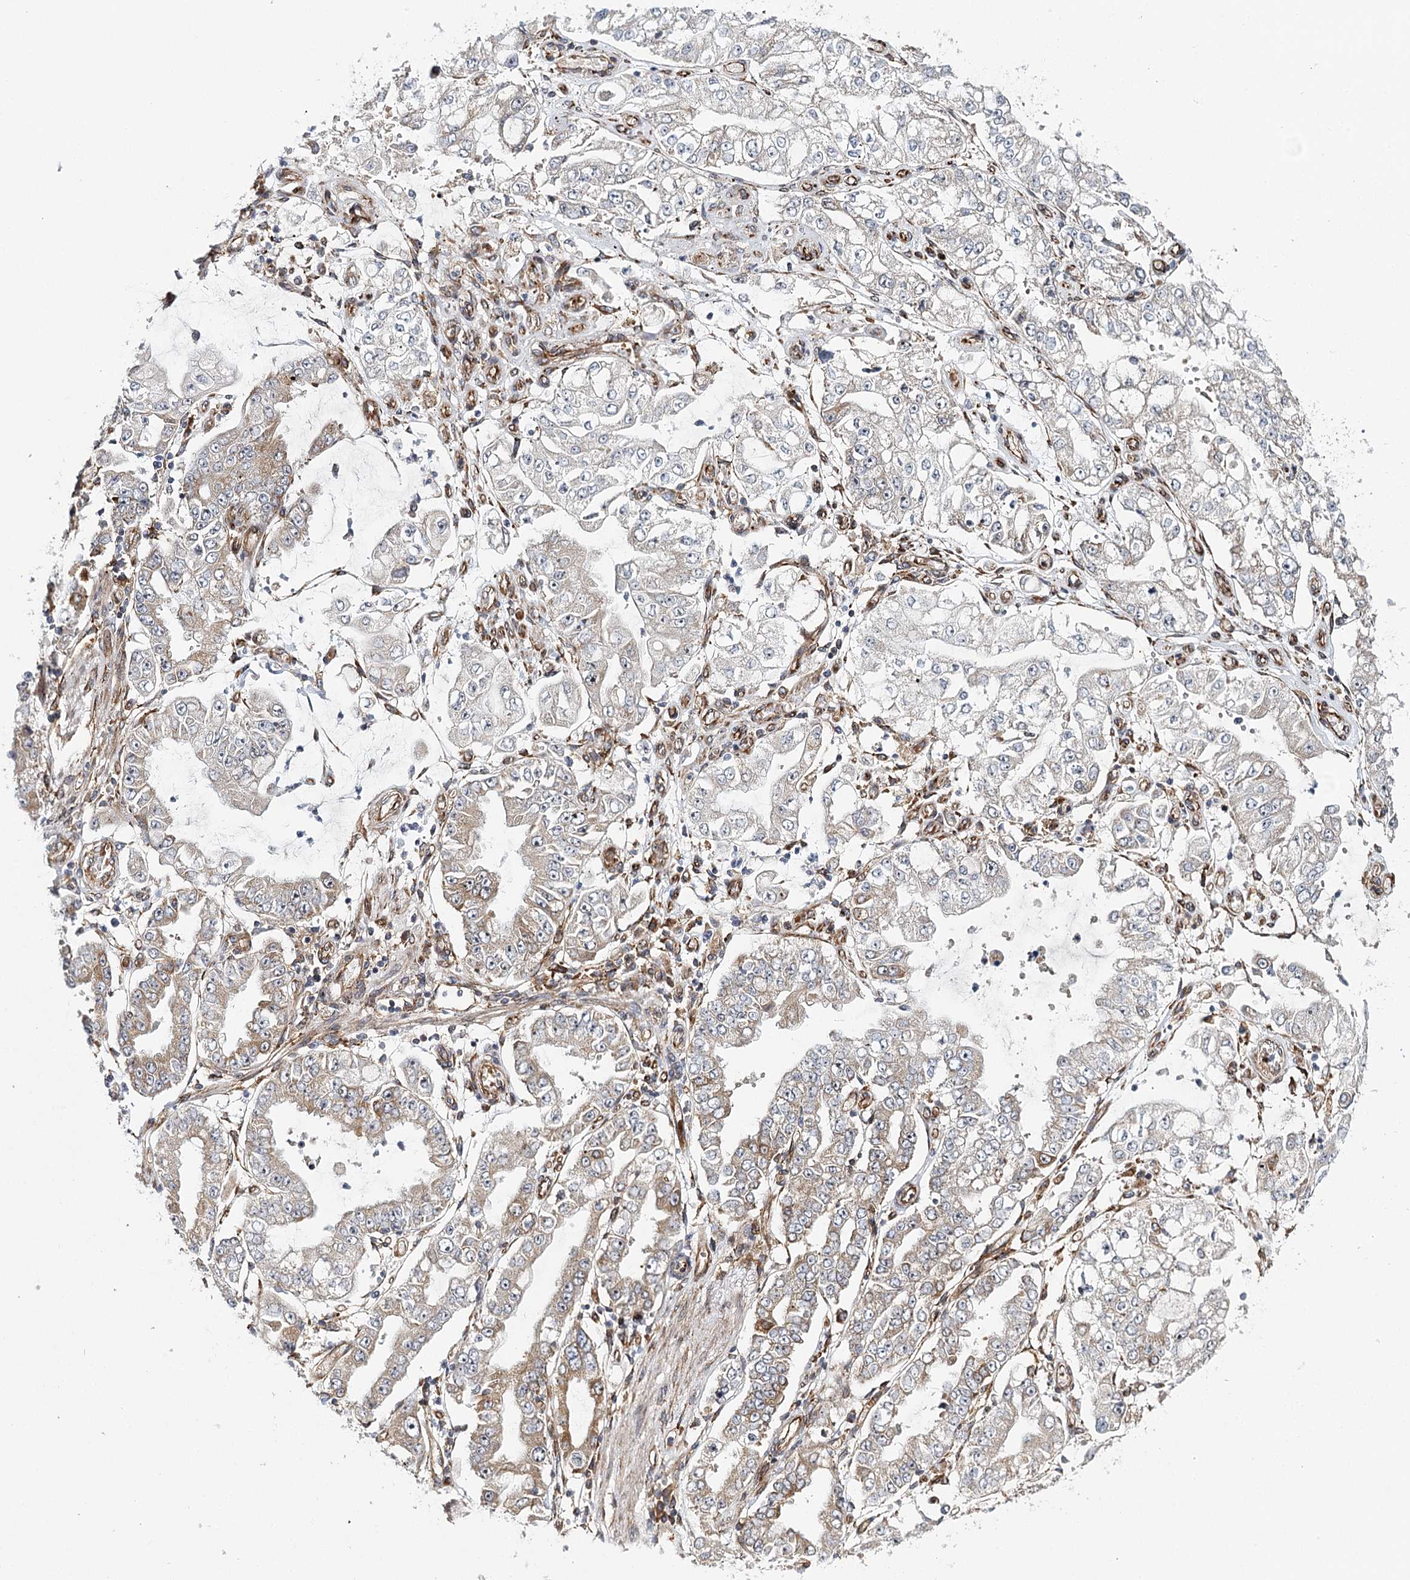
{"staining": {"intensity": "weak", "quantity": "25%-75%", "location": "cytoplasmic/membranous"}, "tissue": "stomach cancer", "cell_type": "Tumor cells", "image_type": "cancer", "snomed": [{"axis": "morphology", "description": "Adenocarcinoma, NOS"}, {"axis": "topography", "description": "Stomach"}], "caption": "A high-resolution histopathology image shows immunohistochemistry staining of stomach cancer (adenocarcinoma), which displays weak cytoplasmic/membranous positivity in approximately 25%-75% of tumor cells.", "gene": "MKNK1", "patient": {"sex": "male", "age": 76}}